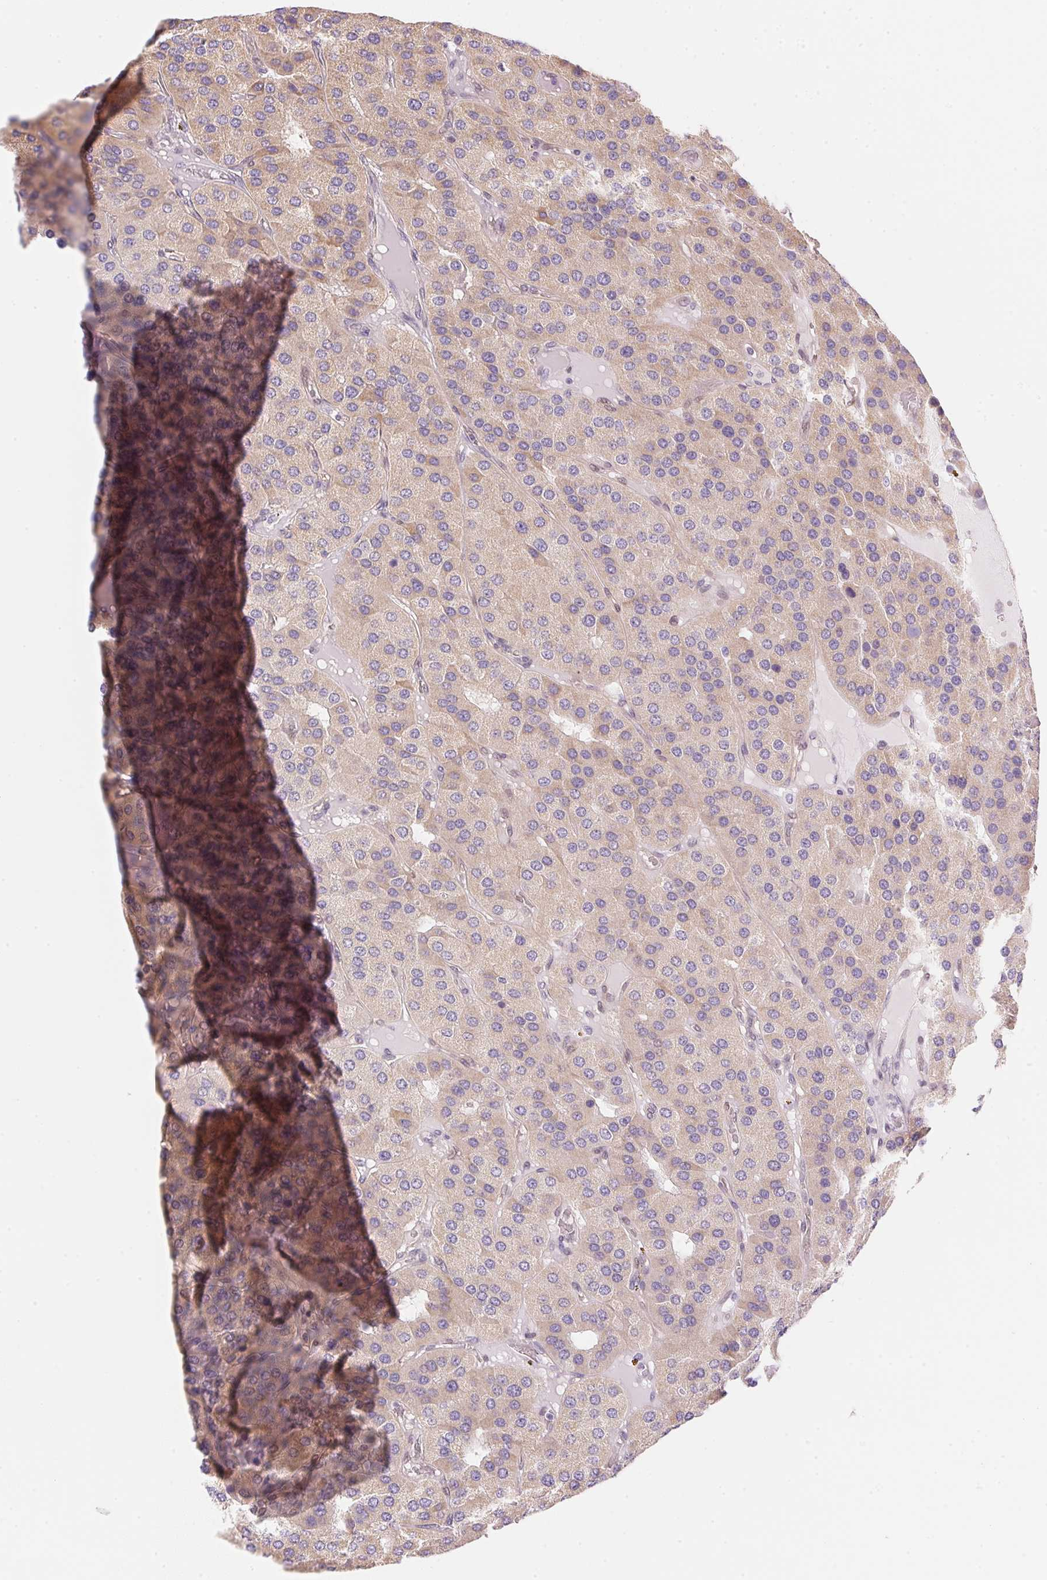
{"staining": {"intensity": "weak", "quantity": "<25%", "location": "cytoplasmic/membranous"}, "tissue": "parathyroid gland", "cell_type": "Glandular cells", "image_type": "normal", "snomed": [{"axis": "morphology", "description": "Normal tissue, NOS"}, {"axis": "morphology", "description": "Adenoma, NOS"}, {"axis": "topography", "description": "Parathyroid gland"}], "caption": "Image shows no protein positivity in glandular cells of benign parathyroid gland. Brightfield microscopy of IHC stained with DAB (3,3'-diaminobenzidine) (brown) and hematoxylin (blue), captured at high magnification.", "gene": "SMTN", "patient": {"sex": "female", "age": 86}}